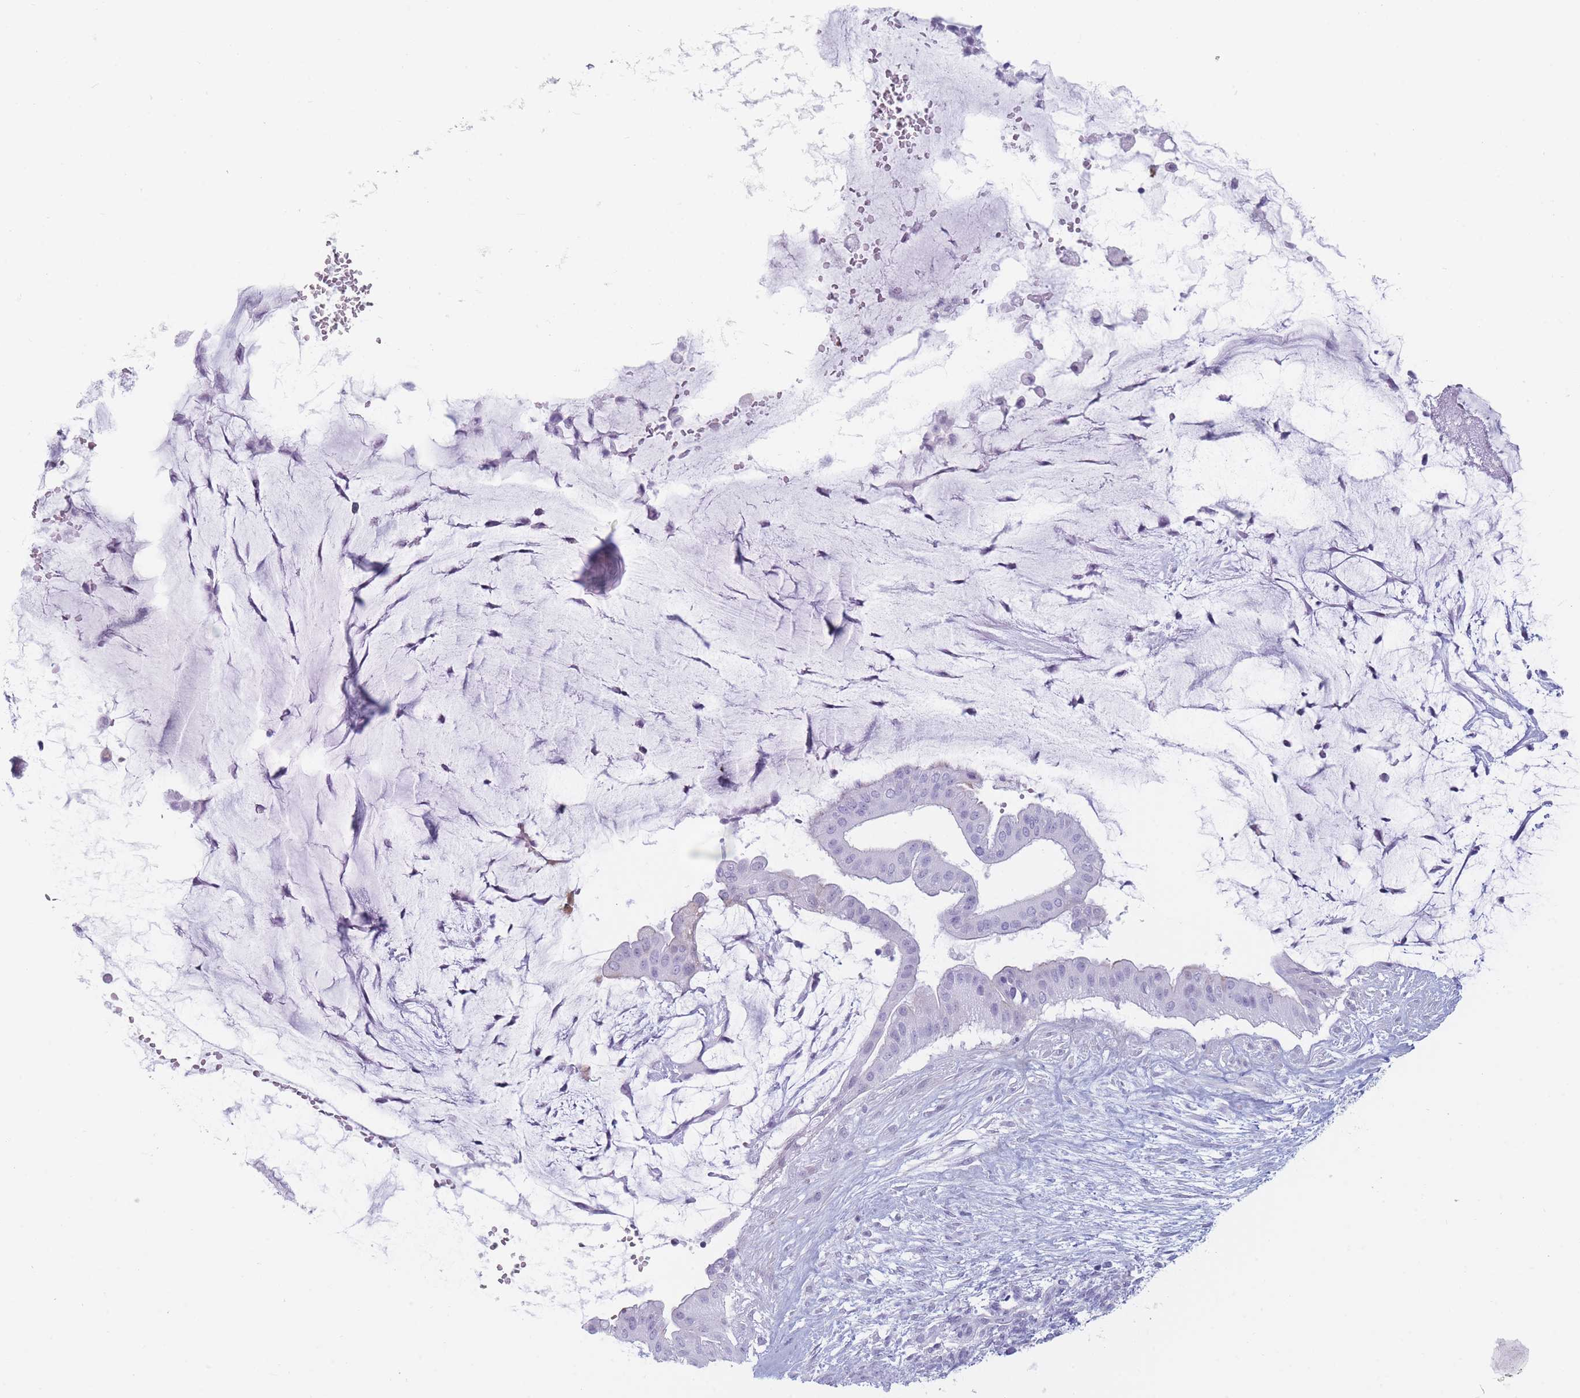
{"staining": {"intensity": "negative", "quantity": "none", "location": "none"}, "tissue": "ovarian cancer", "cell_type": "Tumor cells", "image_type": "cancer", "snomed": [{"axis": "morphology", "description": "Cystadenocarcinoma, mucinous, NOS"}, {"axis": "topography", "description": "Ovary"}], "caption": "Tumor cells are negative for brown protein staining in ovarian mucinous cystadenocarcinoma.", "gene": "IFNA6", "patient": {"sex": "female", "age": 73}}